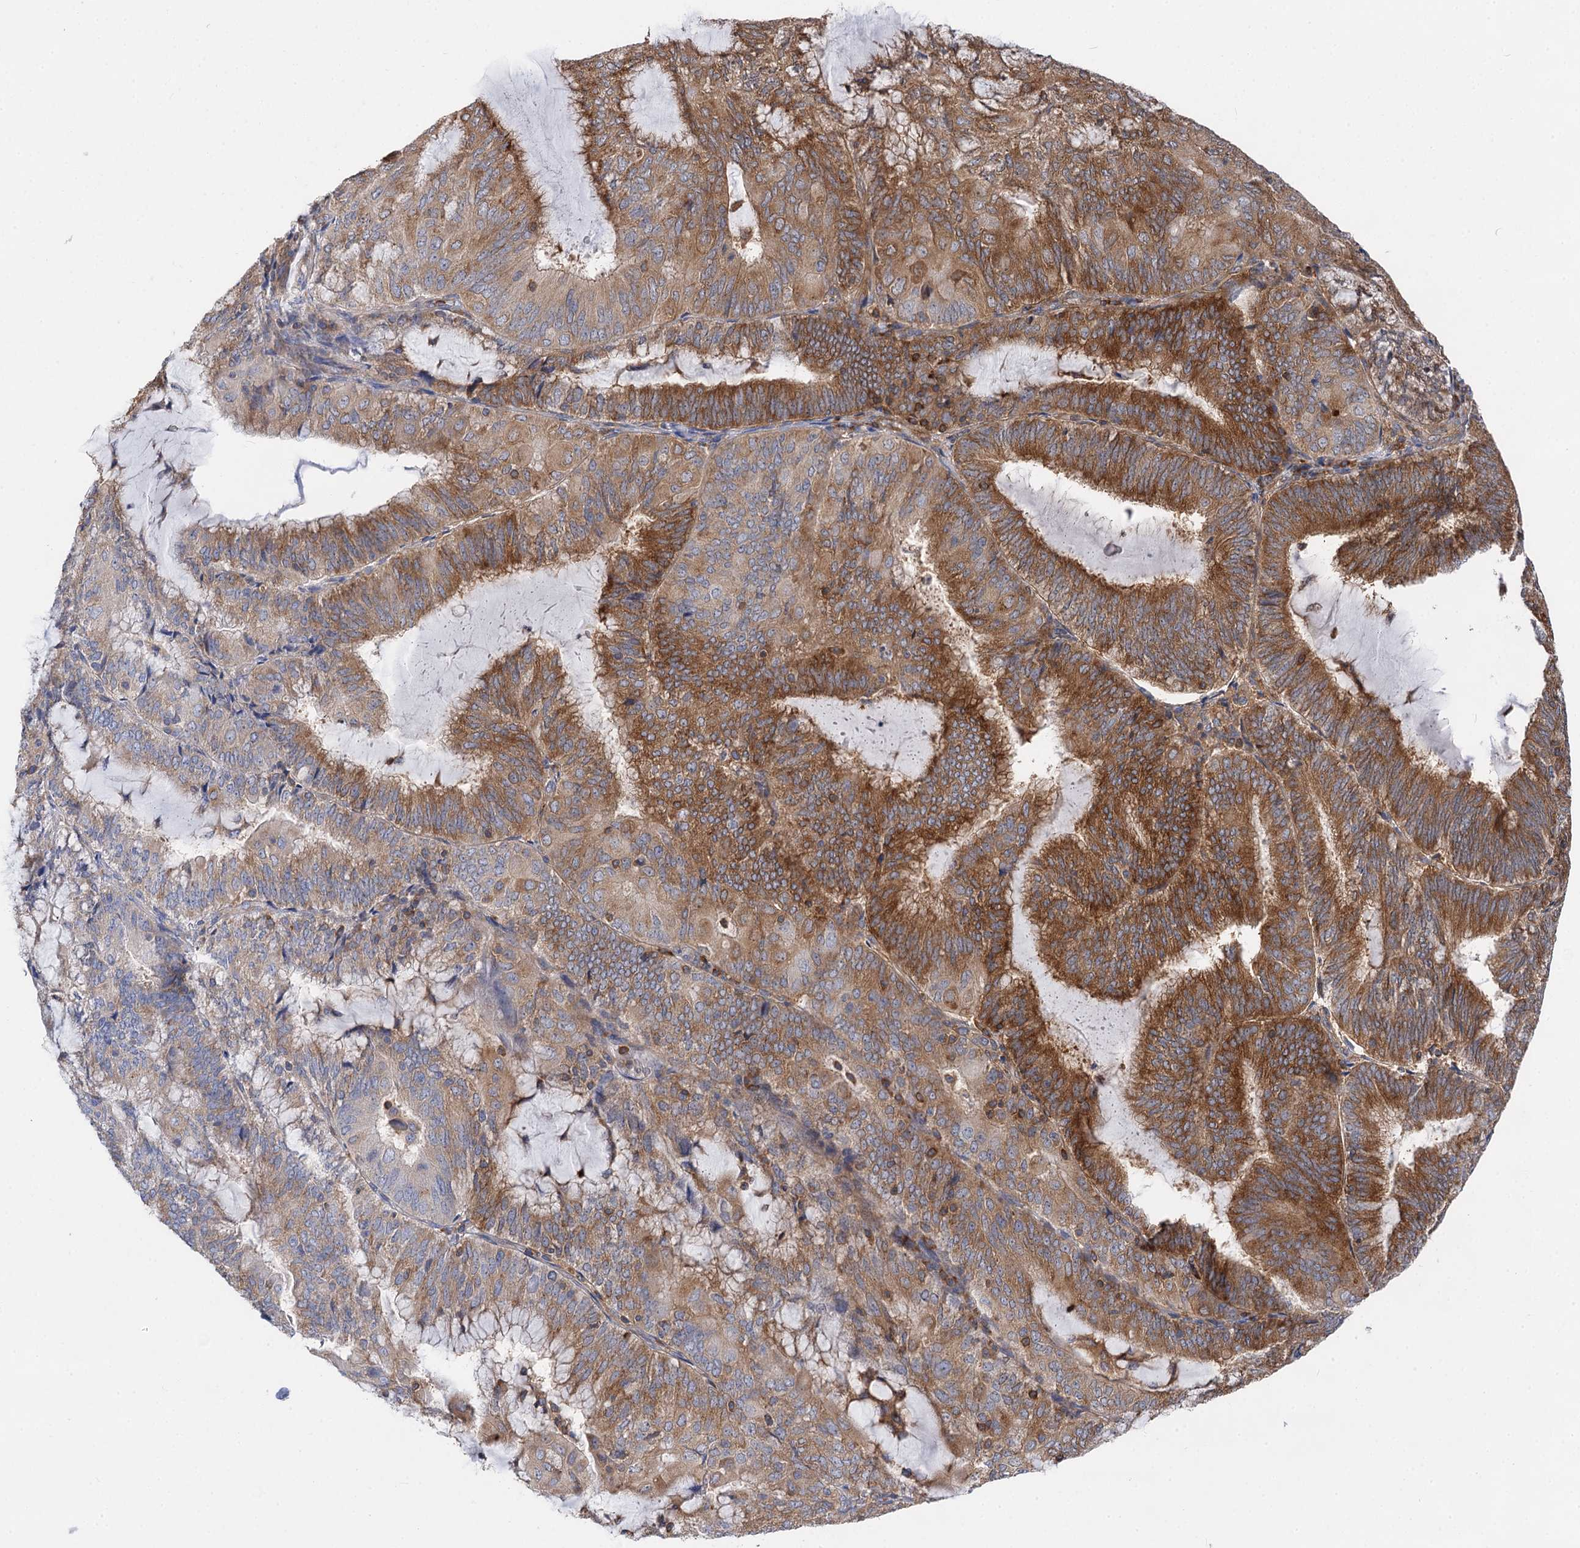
{"staining": {"intensity": "moderate", "quantity": "25%-75%", "location": "cytoplasmic/membranous"}, "tissue": "endometrial cancer", "cell_type": "Tumor cells", "image_type": "cancer", "snomed": [{"axis": "morphology", "description": "Adenocarcinoma, NOS"}, {"axis": "topography", "description": "Endometrium"}], "caption": "Tumor cells display medium levels of moderate cytoplasmic/membranous staining in approximately 25%-75% of cells in human endometrial cancer. (Stains: DAB in brown, nuclei in blue, Microscopy: brightfield microscopy at high magnification).", "gene": "PACS1", "patient": {"sex": "female", "age": 81}}